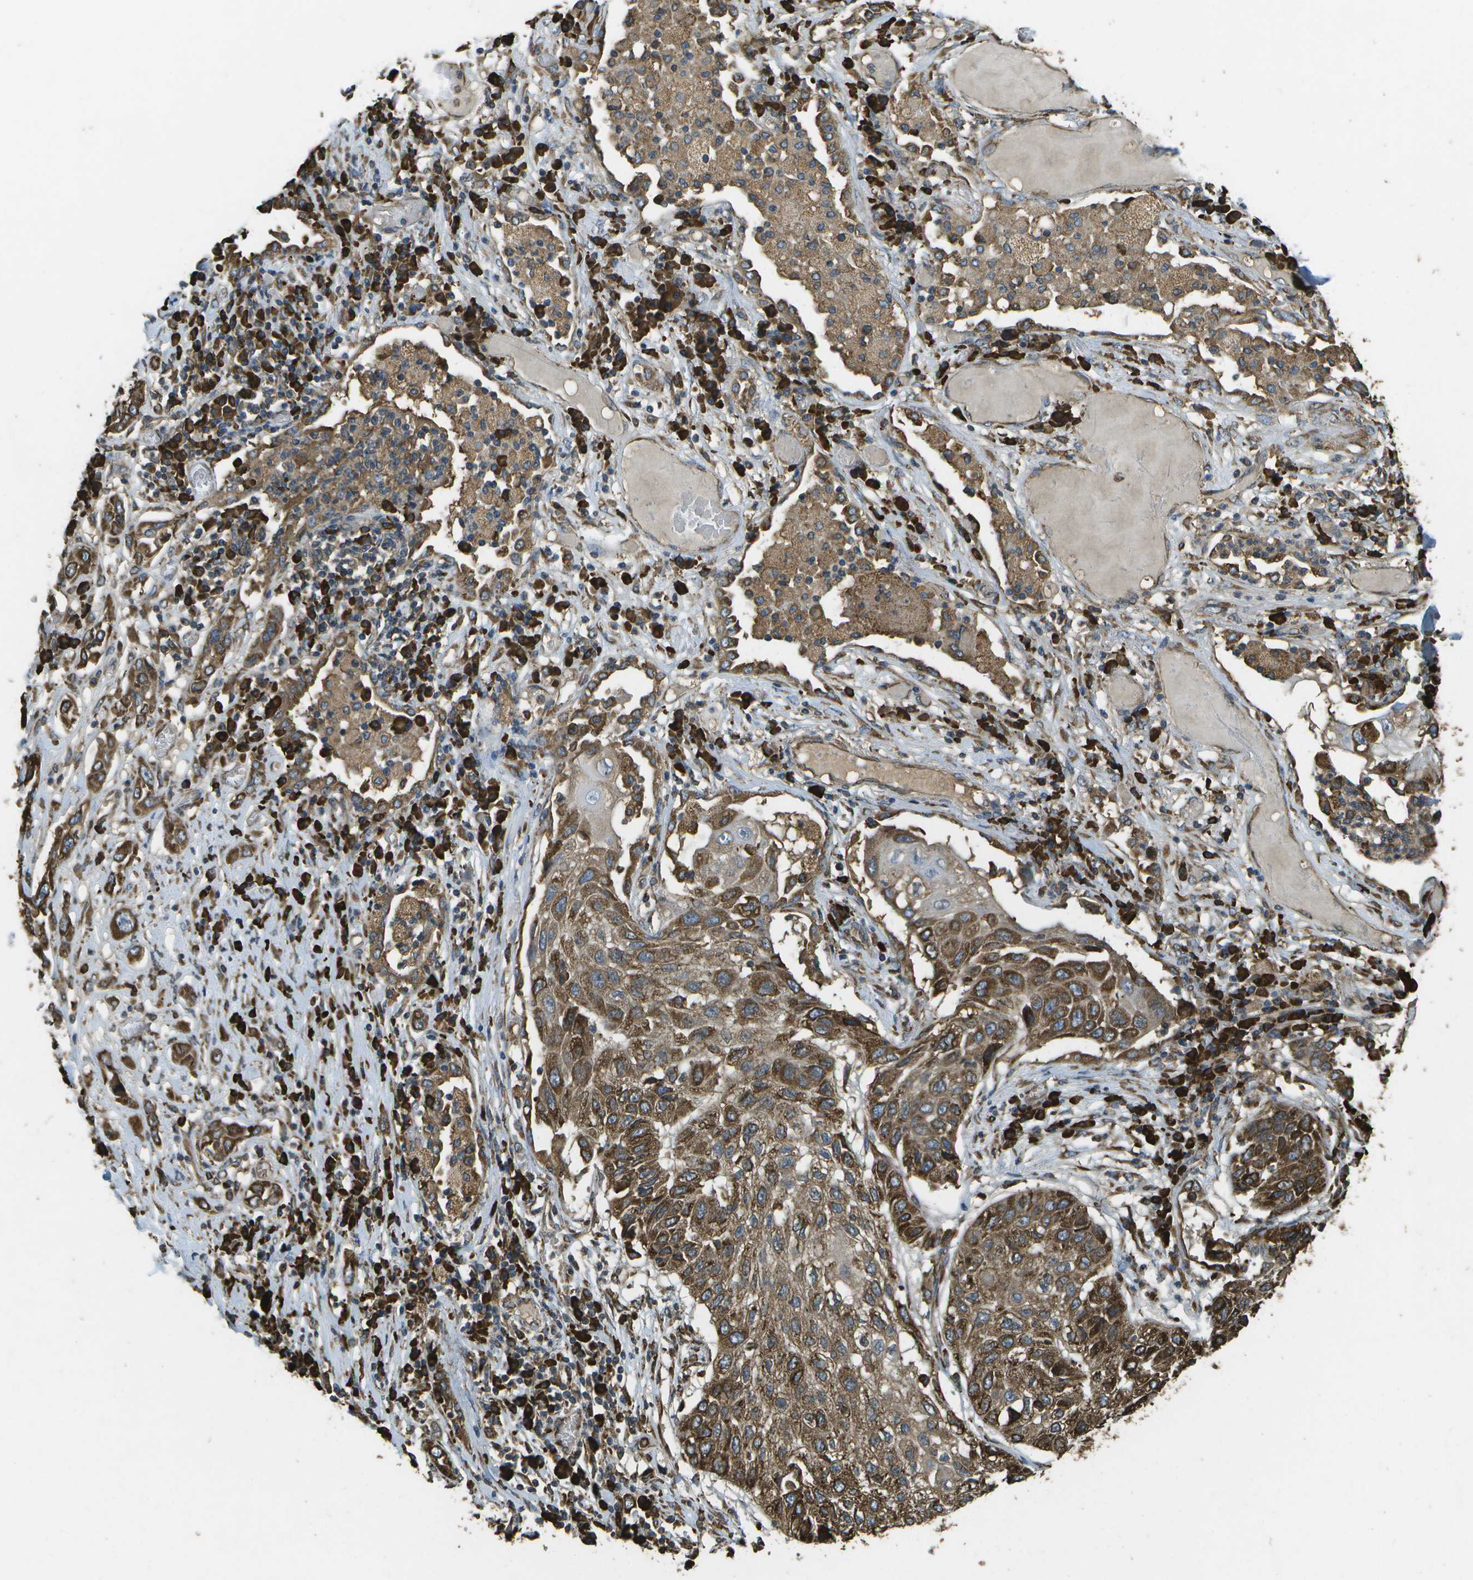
{"staining": {"intensity": "strong", "quantity": ">75%", "location": "cytoplasmic/membranous"}, "tissue": "lung cancer", "cell_type": "Tumor cells", "image_type": "cancer", "snomed": [{"axis": "morphology", "description": "Squamous cell carcinoma, NOS"}, {"axis": "topography", "description": "Lung"}], "caption": "Immunohistochemical staining of human lung cancer (squamous cell carcinoma) shows high levels of strong cytoplasmic/membranous expression in approximately >75% of tumor cells. (brown staining indicates protein expression, while blue staining denotes nuclei).", "gene": "PDIA4", "patient": {"sex": "male", "age": 71}}